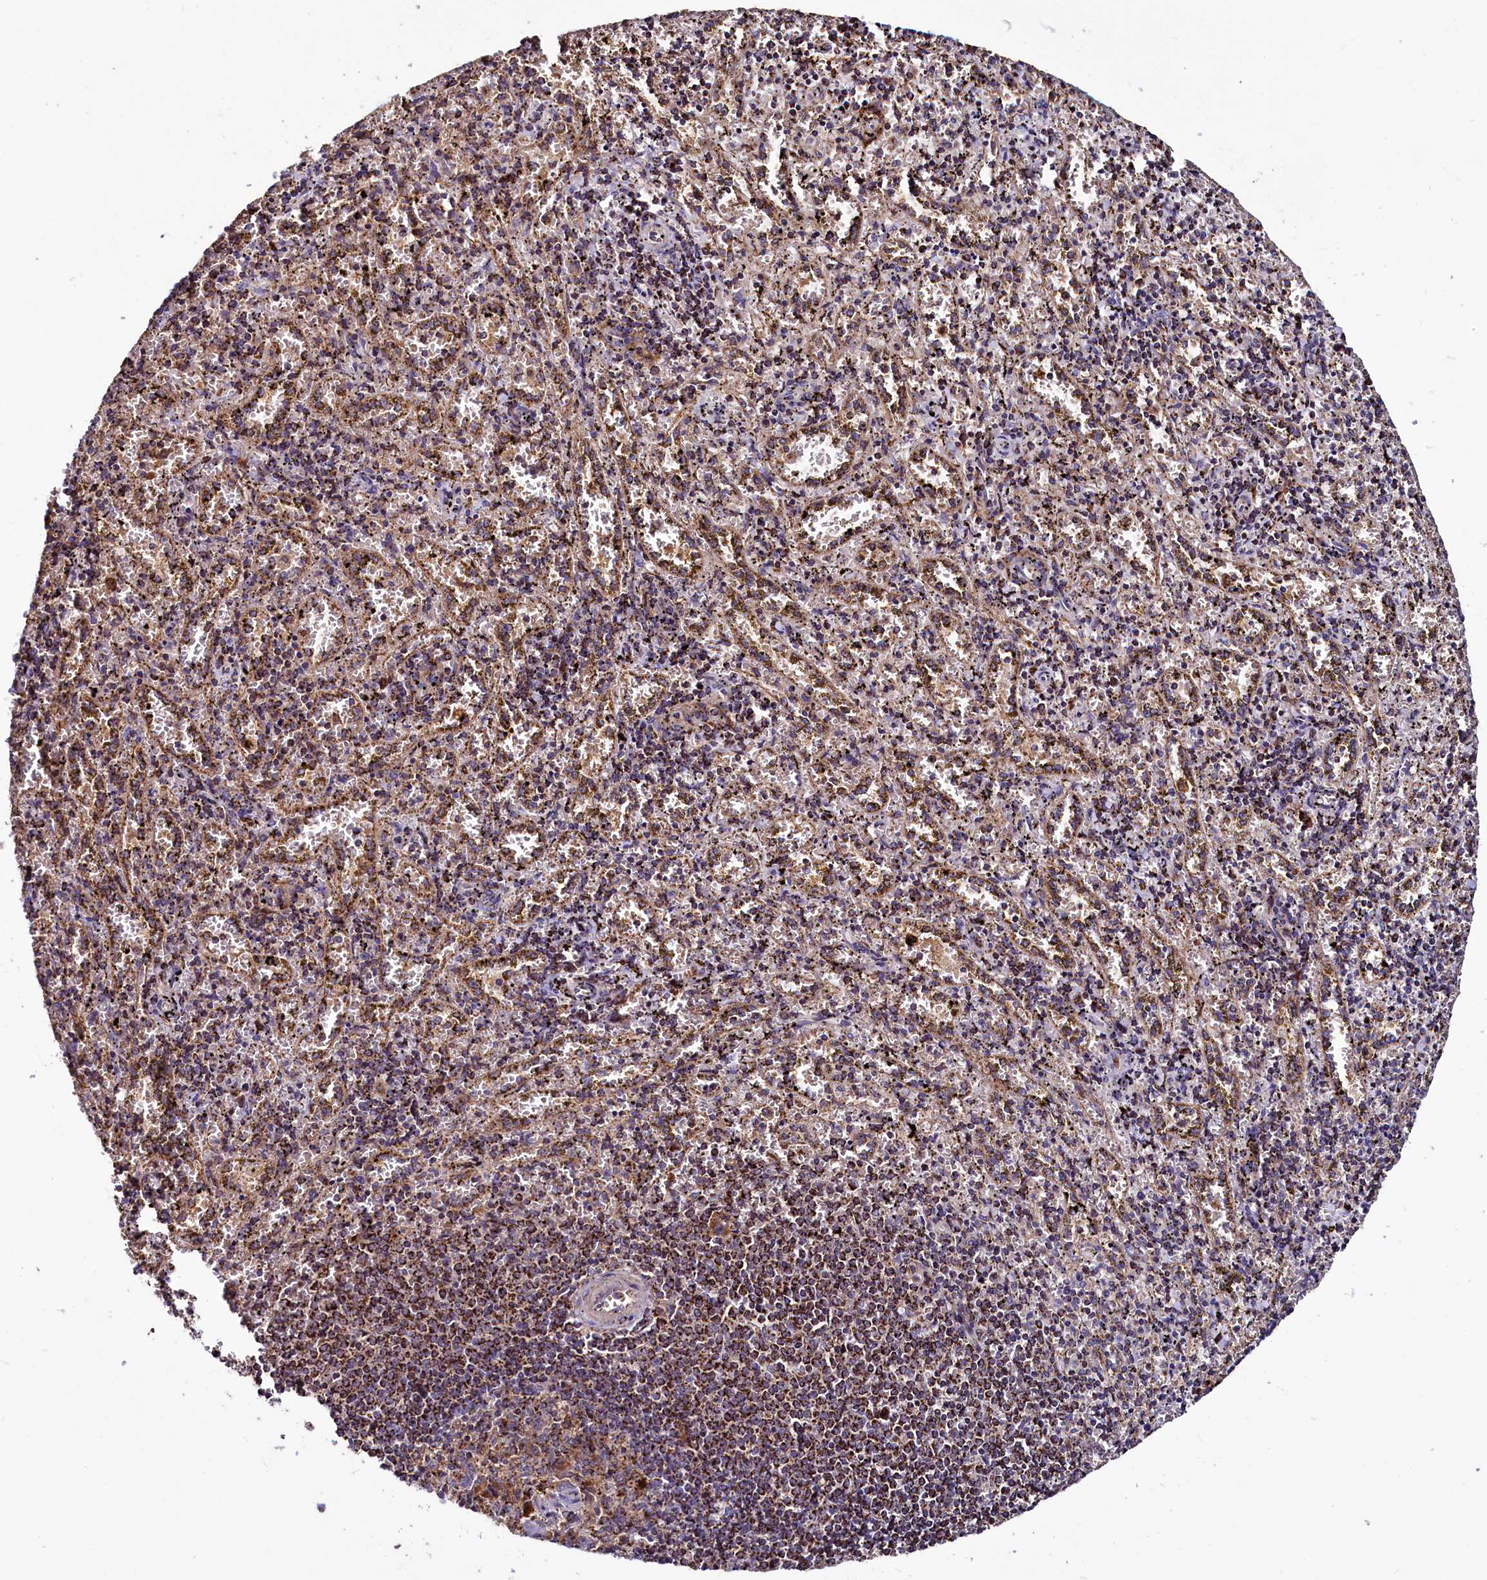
{"staining": {"intensity": "moderate", "quantity": "<25%", "location": "cytoplasmic/membranous"}, "tissue": "spleen", "cell_type": "Cells in red pulp", "image_type": "normal", "snomed": [{"axis": "morphology", "description": "Normal tissue, NOS"}, {"axis": "topography", "description": "Spleen"}], "caption": "Moderate cytoplasmic/membranous protein staining is identified in approximately <25% of cells in red pulp in spleen.", "gene": "STARD5", "patient": {"sex": "male", "age": 11}}